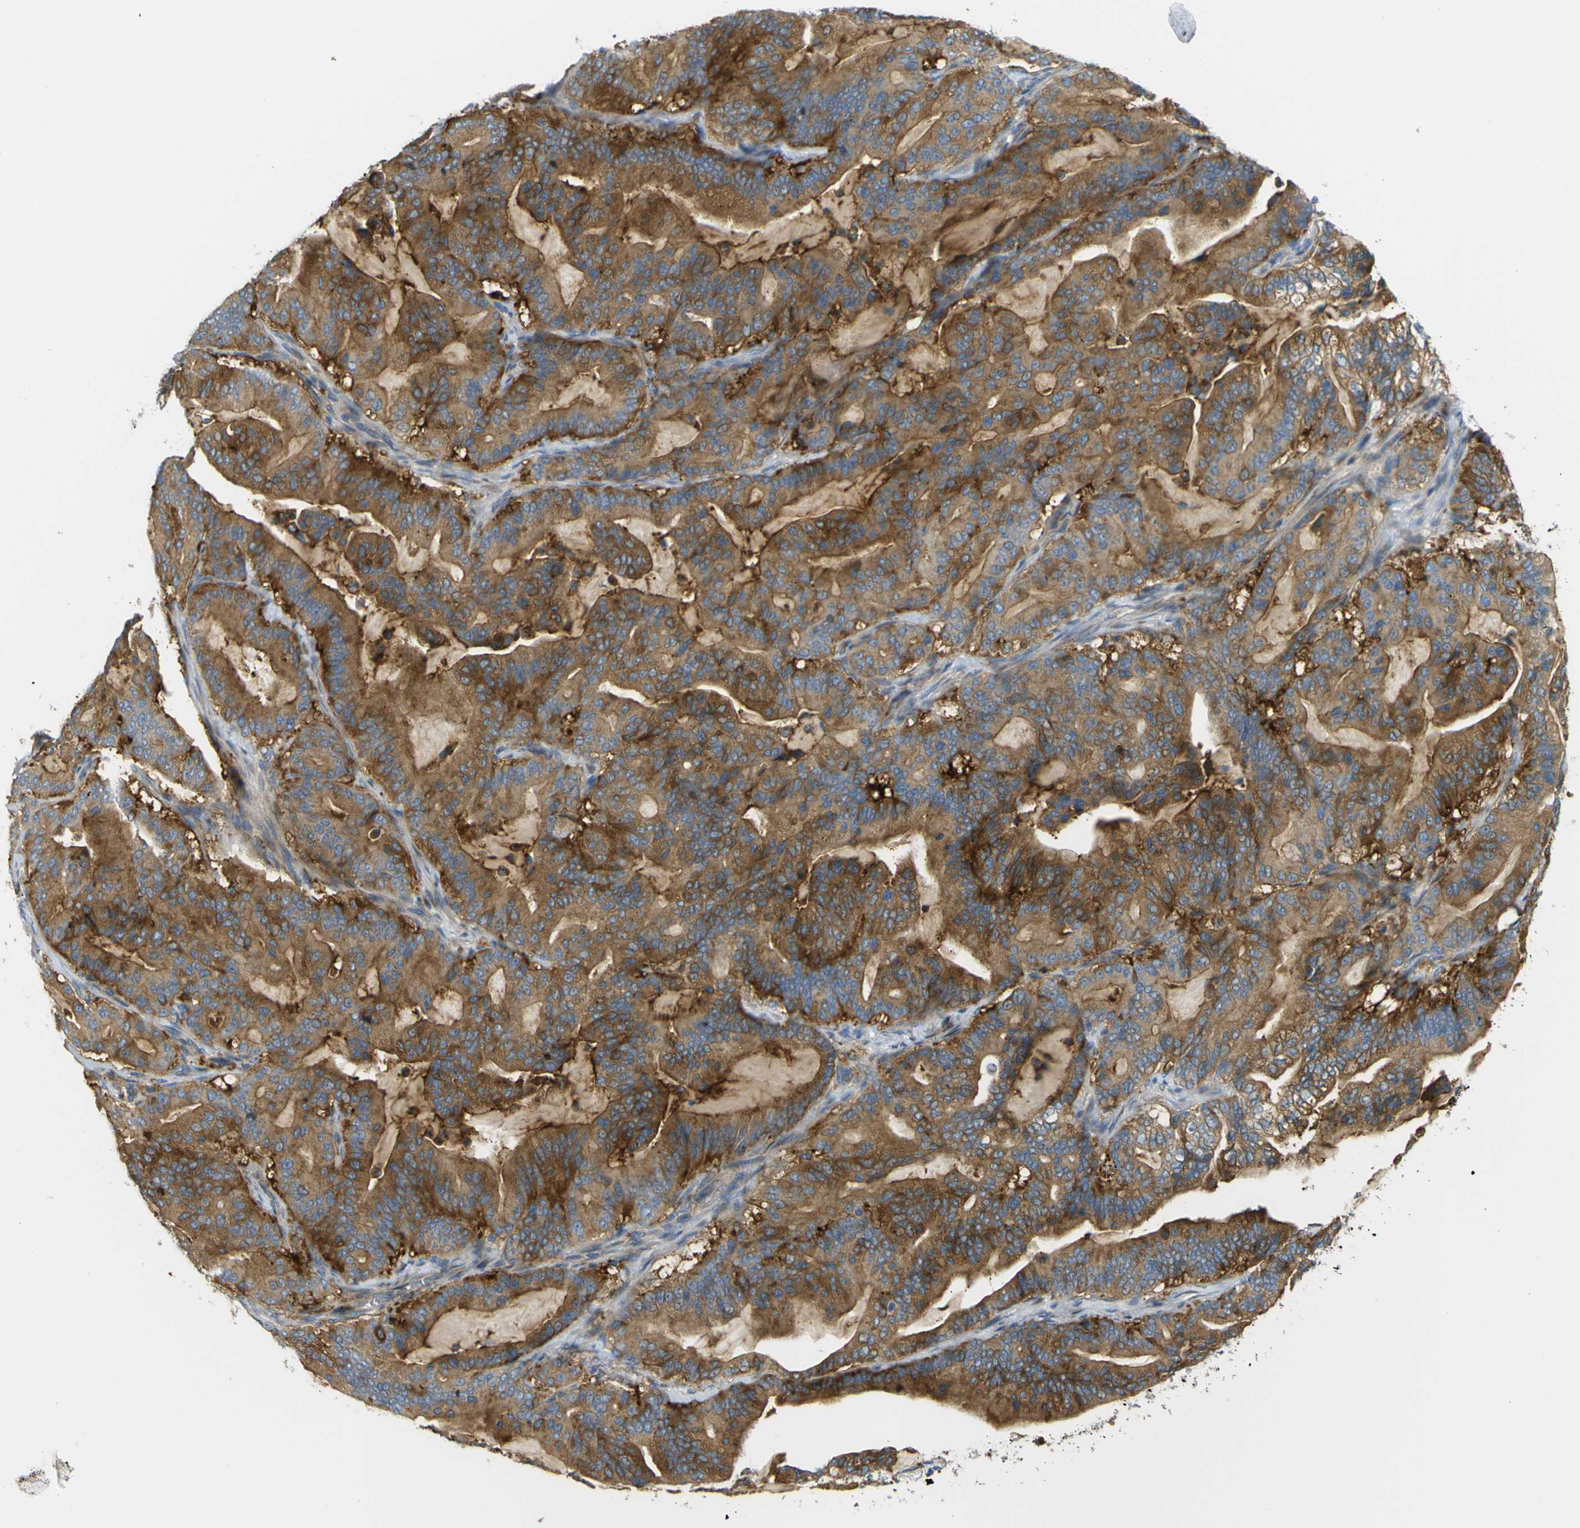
{"staining": {"intensity": "moderate", "quantity": ">75%", "location": "cytoplasmic/membranous"}, "tissue": "pancreatic cancer", "cell_type": "Tumor cells", "image_type": "cancer", "snomed": [{"axis": "morphology", "description": "Adenocarcinoma, NOS"}, {"axis": "topography", "description": "Pancreas"}], "caption": "Immunohistochemical staining of human adenocarcinoma (pancreatic) exhibits moderate cytoplasmic/membranous protein staining in approximately >75% of tumor cells. Nuclei are stained in blue.", "gene": "SYPL1", "patient": {"sex": "male", "age": 63}}